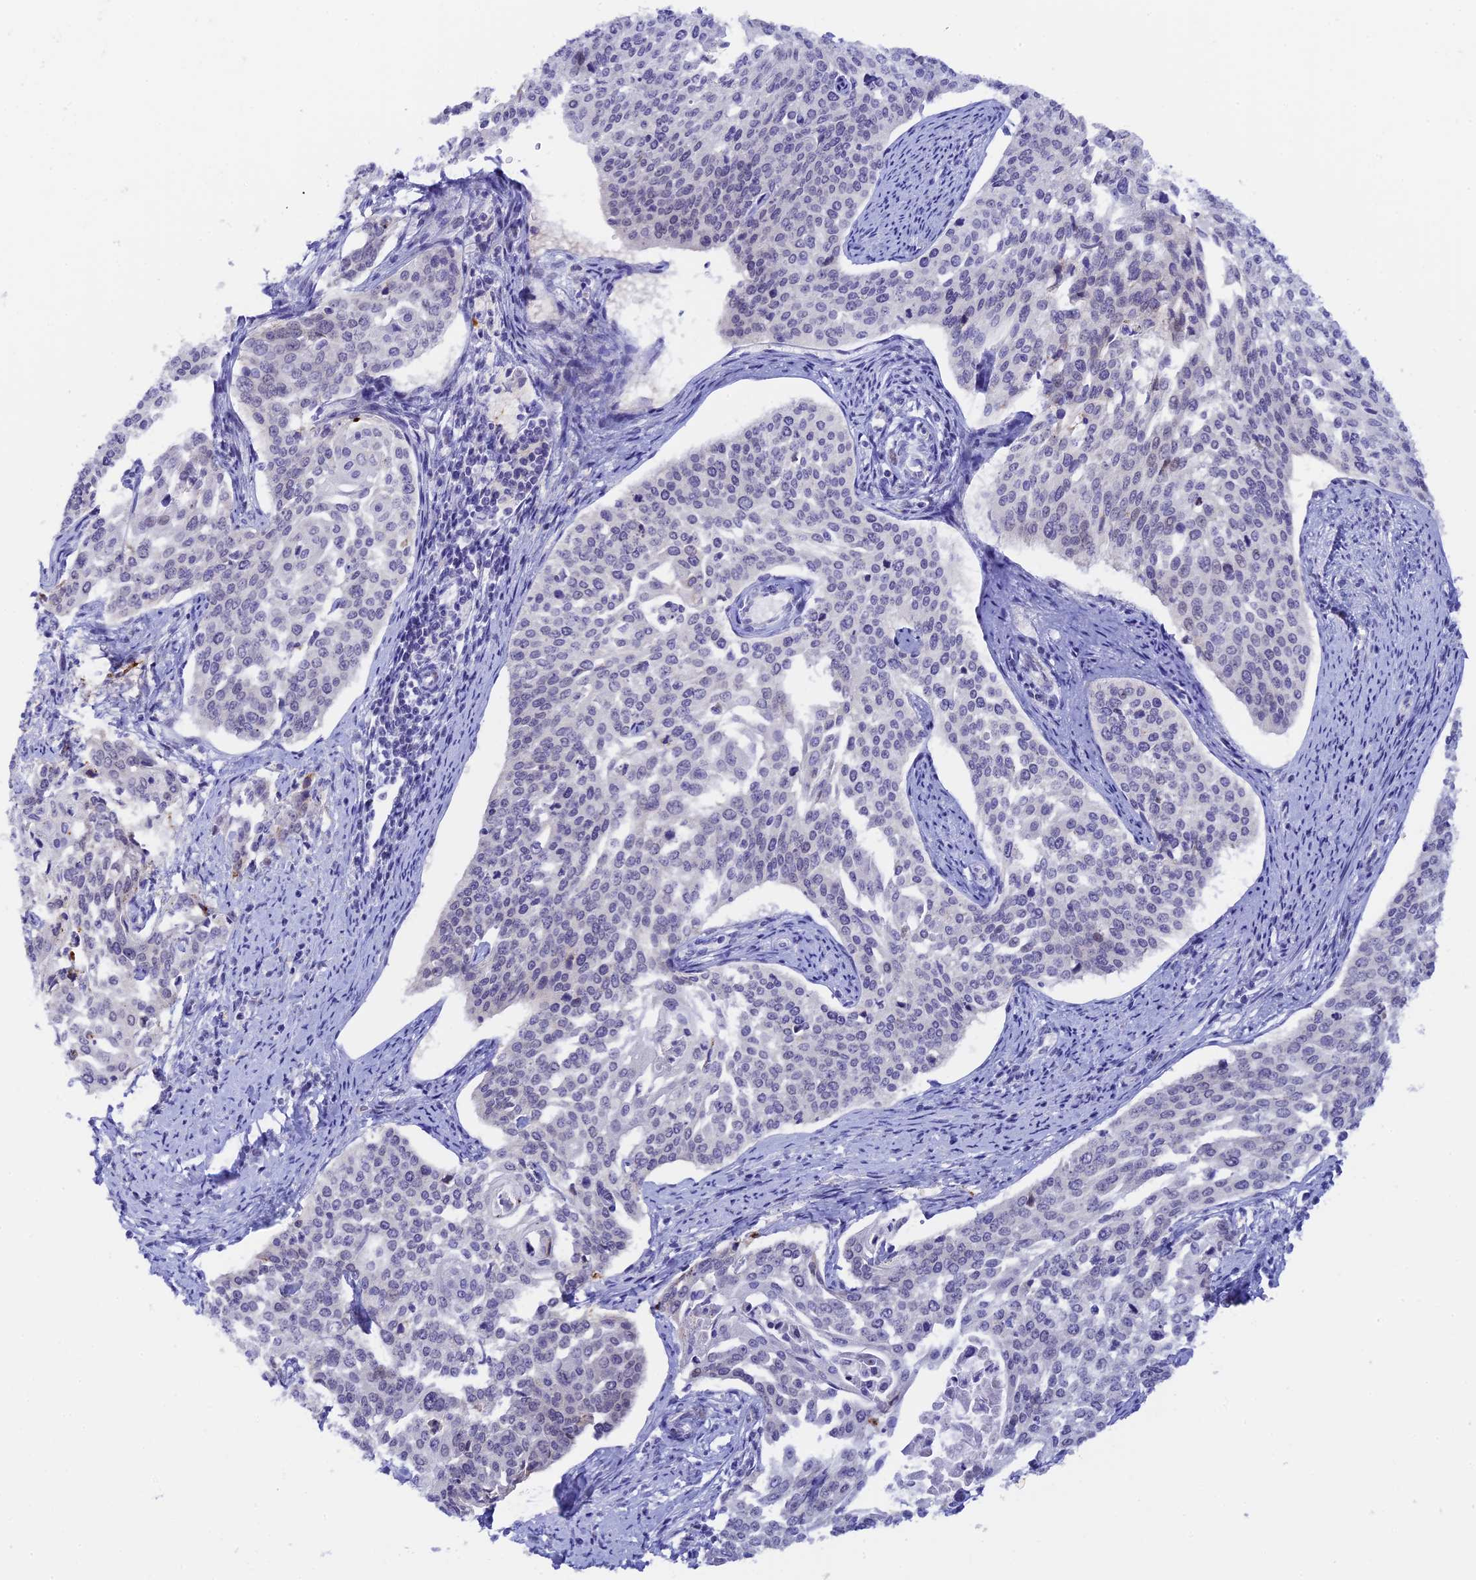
{"staining": {"intensity": "weak", "quantity": "<25%", "location": "nuclear"}, "tissue": "cervical cancer", "cell_type": "Tumor cells", "image_type": "cancer", "snomed": [{"axis": "morphology", "description": "Squamous cell carcinoma, NOS"}, {"axis": "topography", "description": "Cervix"}], "caption": "A photomicrograph of cervical cancer (squamous cell carcinoma) stained for a protein exhibits no brown staining in tumor cells. Brightfield microscopy of immunohistochemistry stained with DAB (3,3'-diaminobenzidine) (brown) and hematoxylin (blue), captured at high magnification.", "gene": "RASGEF1B", "patient": {"sex": "female", "age": 44}}